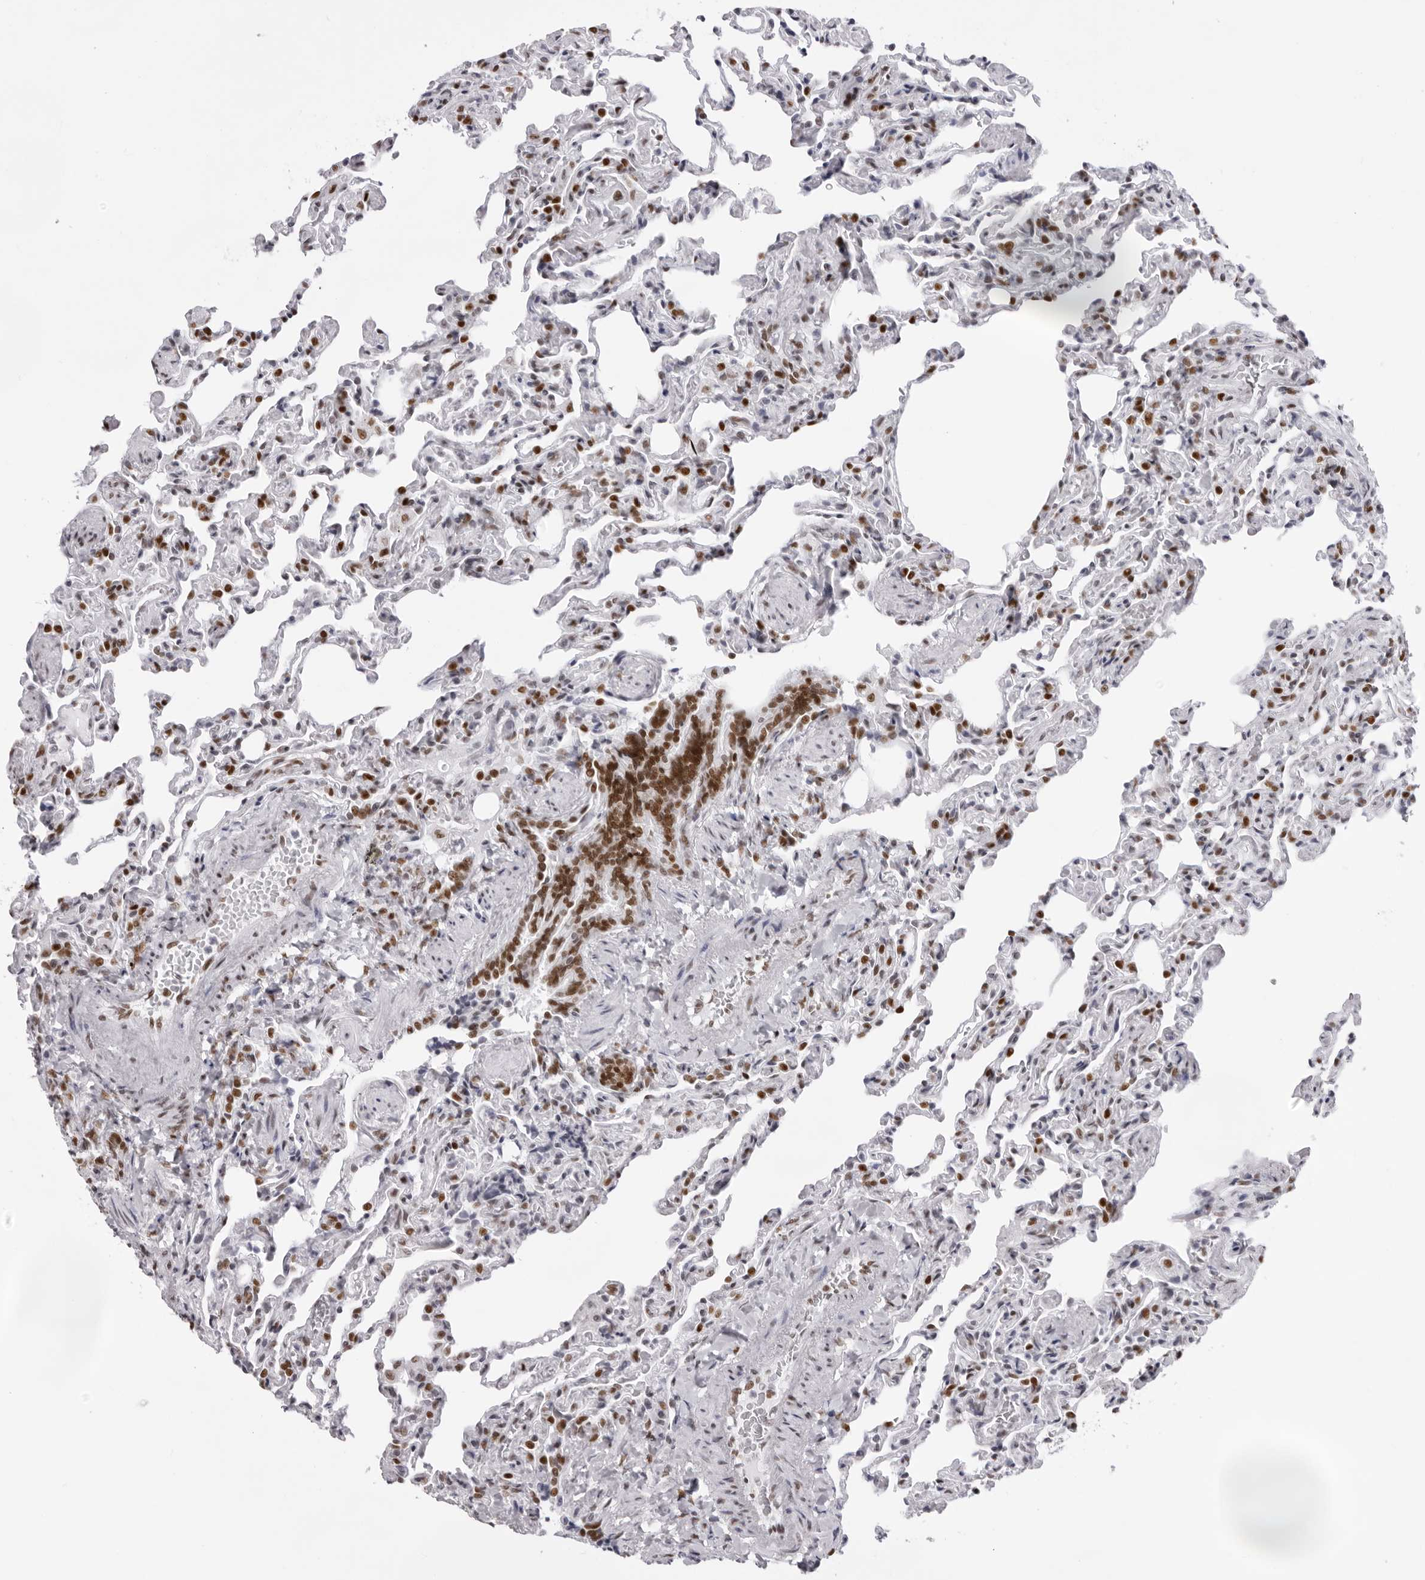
{"staining": {"intensity": "moderate", "quantity": "25%-75%", "location": "nuclear"}, "tissue": "lung", "cell_type": "Alveolar cells", "image_type": "normal", "snomed": [{"axis": "morphology", "description": "Normal tissue, NOS"}, {"axis": "topography", "description": "Lung"}], "caption": "A high-resolution micrograph shows immunohistochemistry staining of normal lung, which displays moderate nuclear staining in approximately 25%-75% of alveolar cells. (DAB (3,3'-diaminobenzidine) IHC, brown staining for protein, blue staining for nuclei).", "gene": "IRF2BP2", "patient": {"sex": "male", "age": 20}}